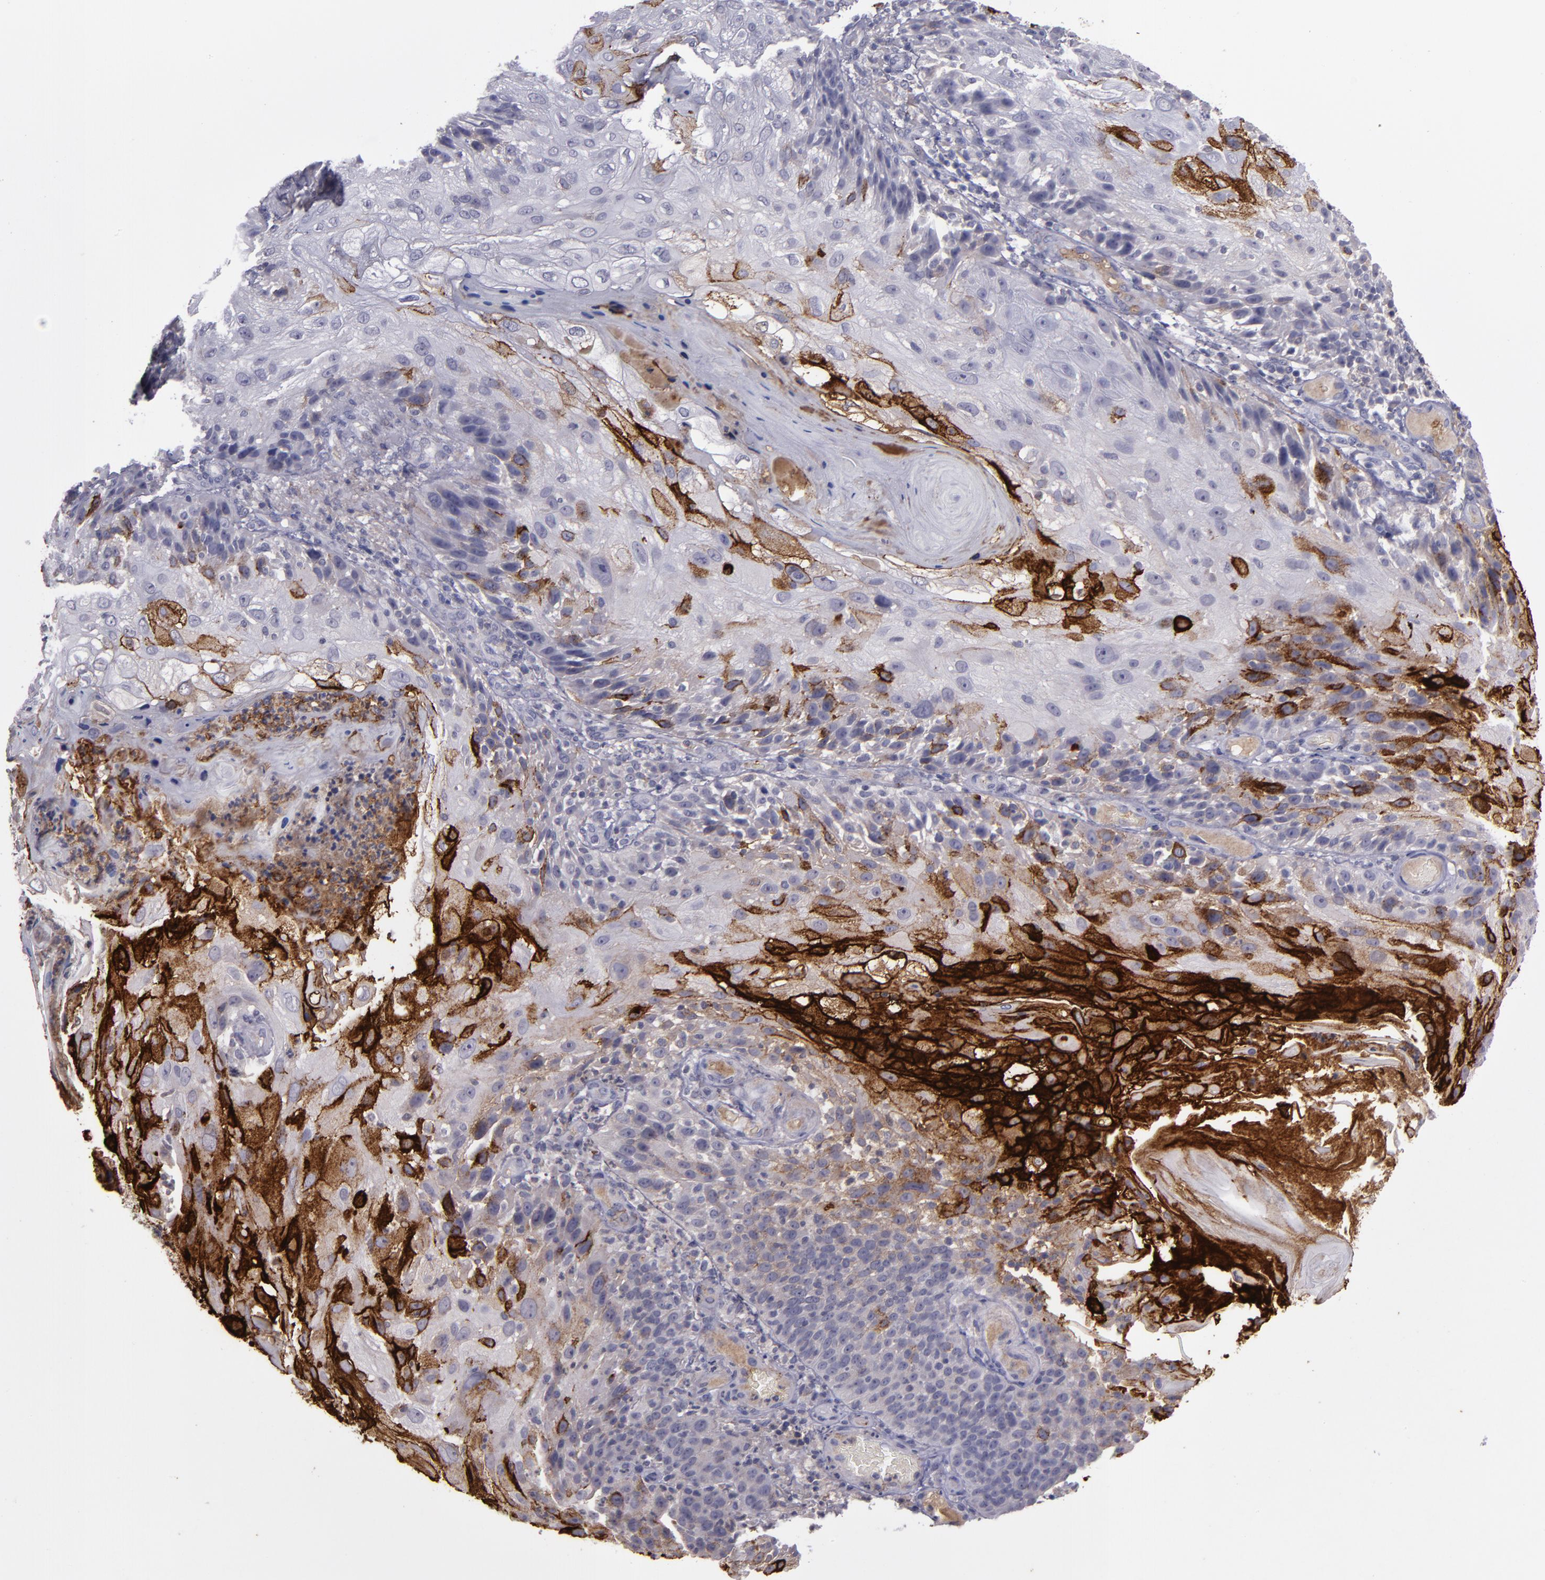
{"staining": {"intensity": "strong", "quantity": "25%-75%", "location": "cytoplasmic/membranous"}, "tissue": "skin cancer", "cell_type": "Tumor cells", "image_type": "cancer", "snomed": [{"axis": "morphology", "description": "Normal tissue, NOS"}, {"axis": "morphology", "description": "Squamous cell carcinoma, NOS"}, {"axis": "topography", "description": "Skin"}], "caption": "Immunohistochemistry (IHC) (DAB (3,3'-diaminobenzidine)) staining of human squamous cell carcinoma (skin) demonstrates strong cytoplasmic/membranous protein staining in about 25%-75% of tumor cells. The protein of interest is stained brown, and the nuclei are stained in blue (DAB IHC with brightfield microscopy, high magnification).", "gene": "MFGE8", "patient": {"sex": "female", "age": 83}}